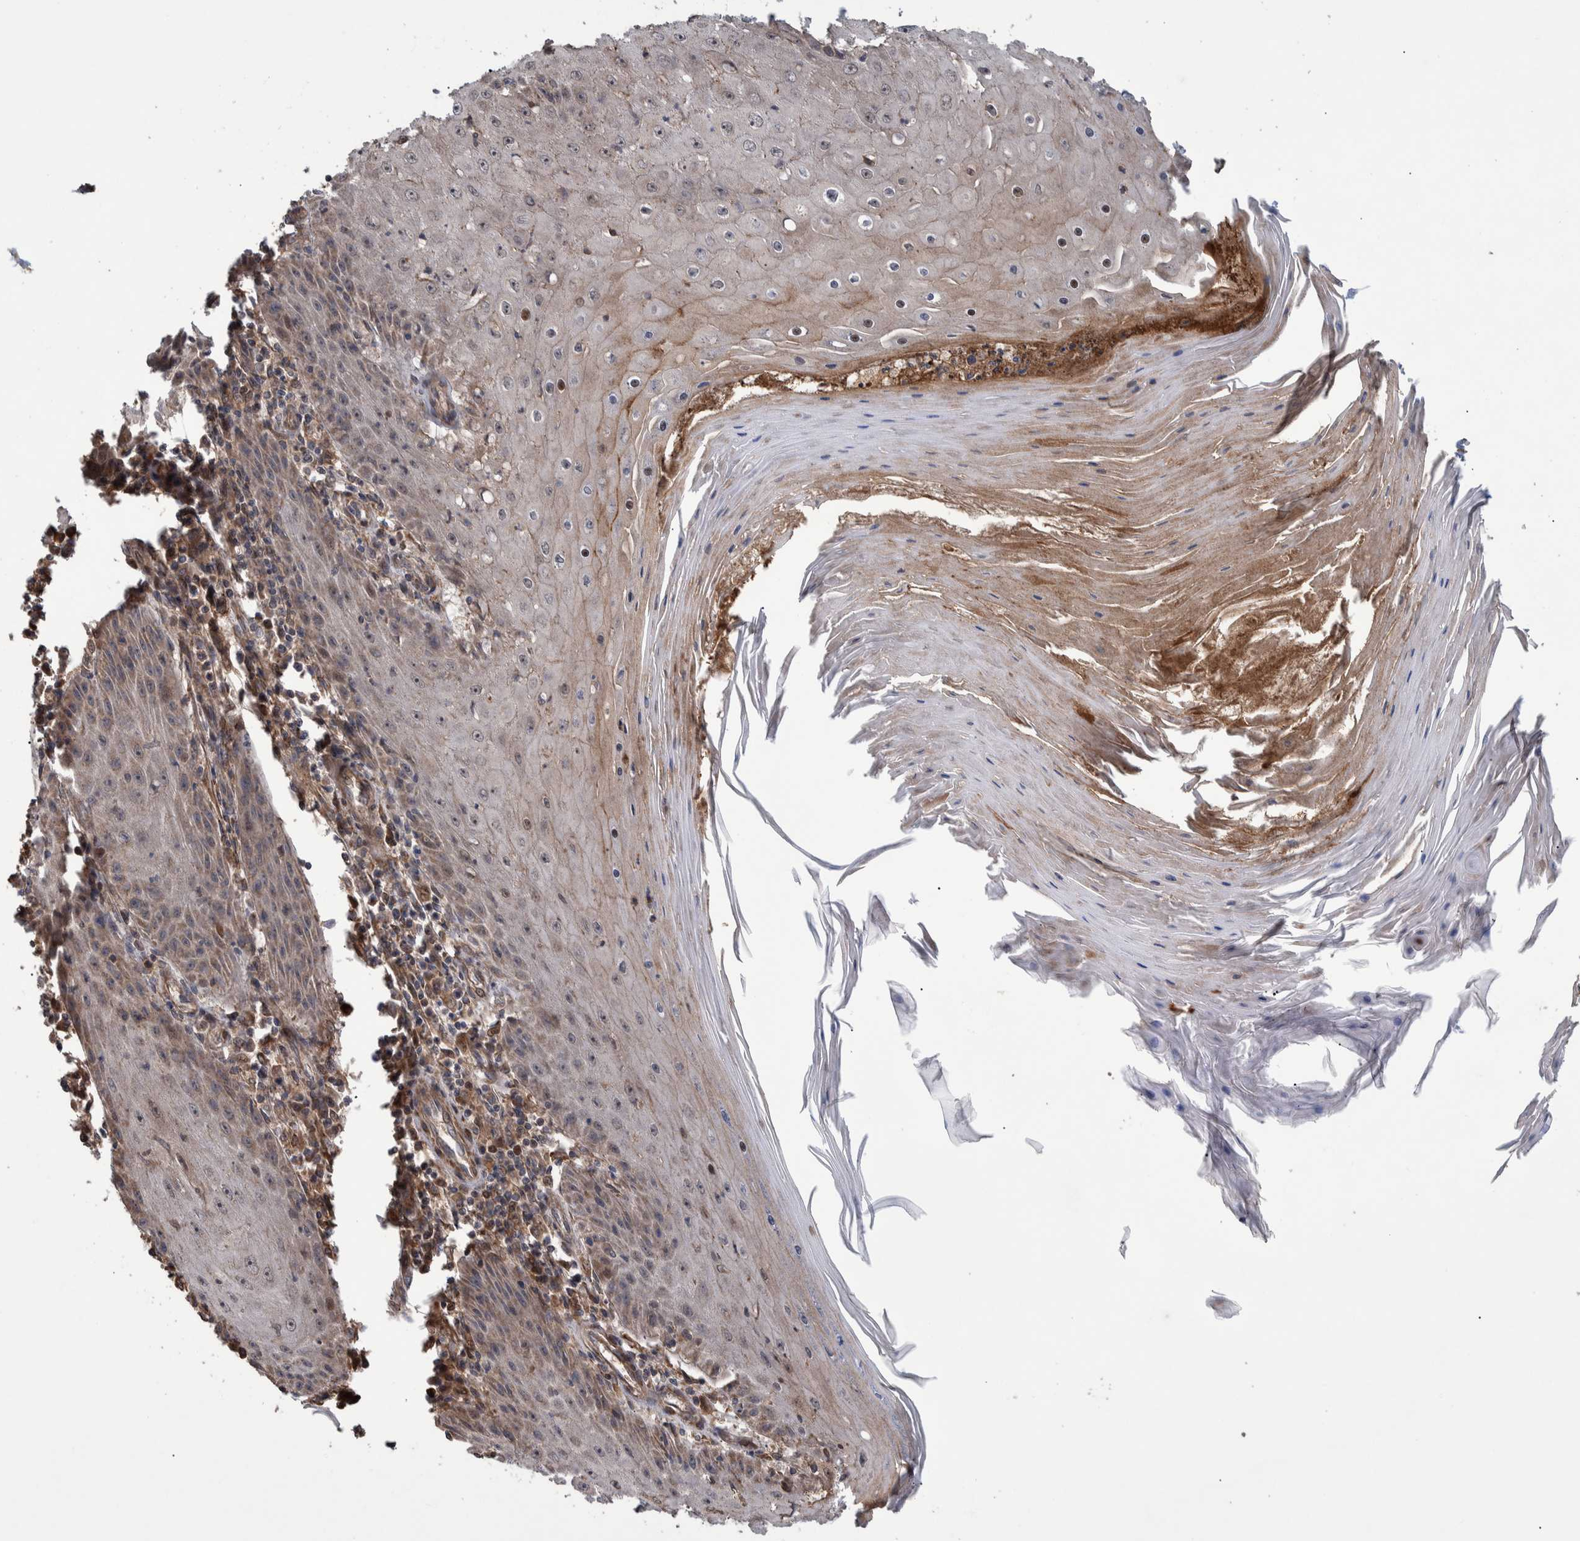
{"staining": {"intensity": "weak", "quantity": "<25%", "location": "cytoplasmic/membranous"}, "tissue": "skin cancer", "cell_type": "Tumor cells", "image_type": "cancer", "snomed": [{"axis": "morphology", "description": "Squamous cell carcinoma, NOS"}, {"axis": "topography", "description": "Skin"}], "caption": "The micrograph shows no significant positivity in tumor cells of skin squamous cell carcinoma.", "gene": "B3GNTL1", "patient": {"sex": "female", "age": 73}}